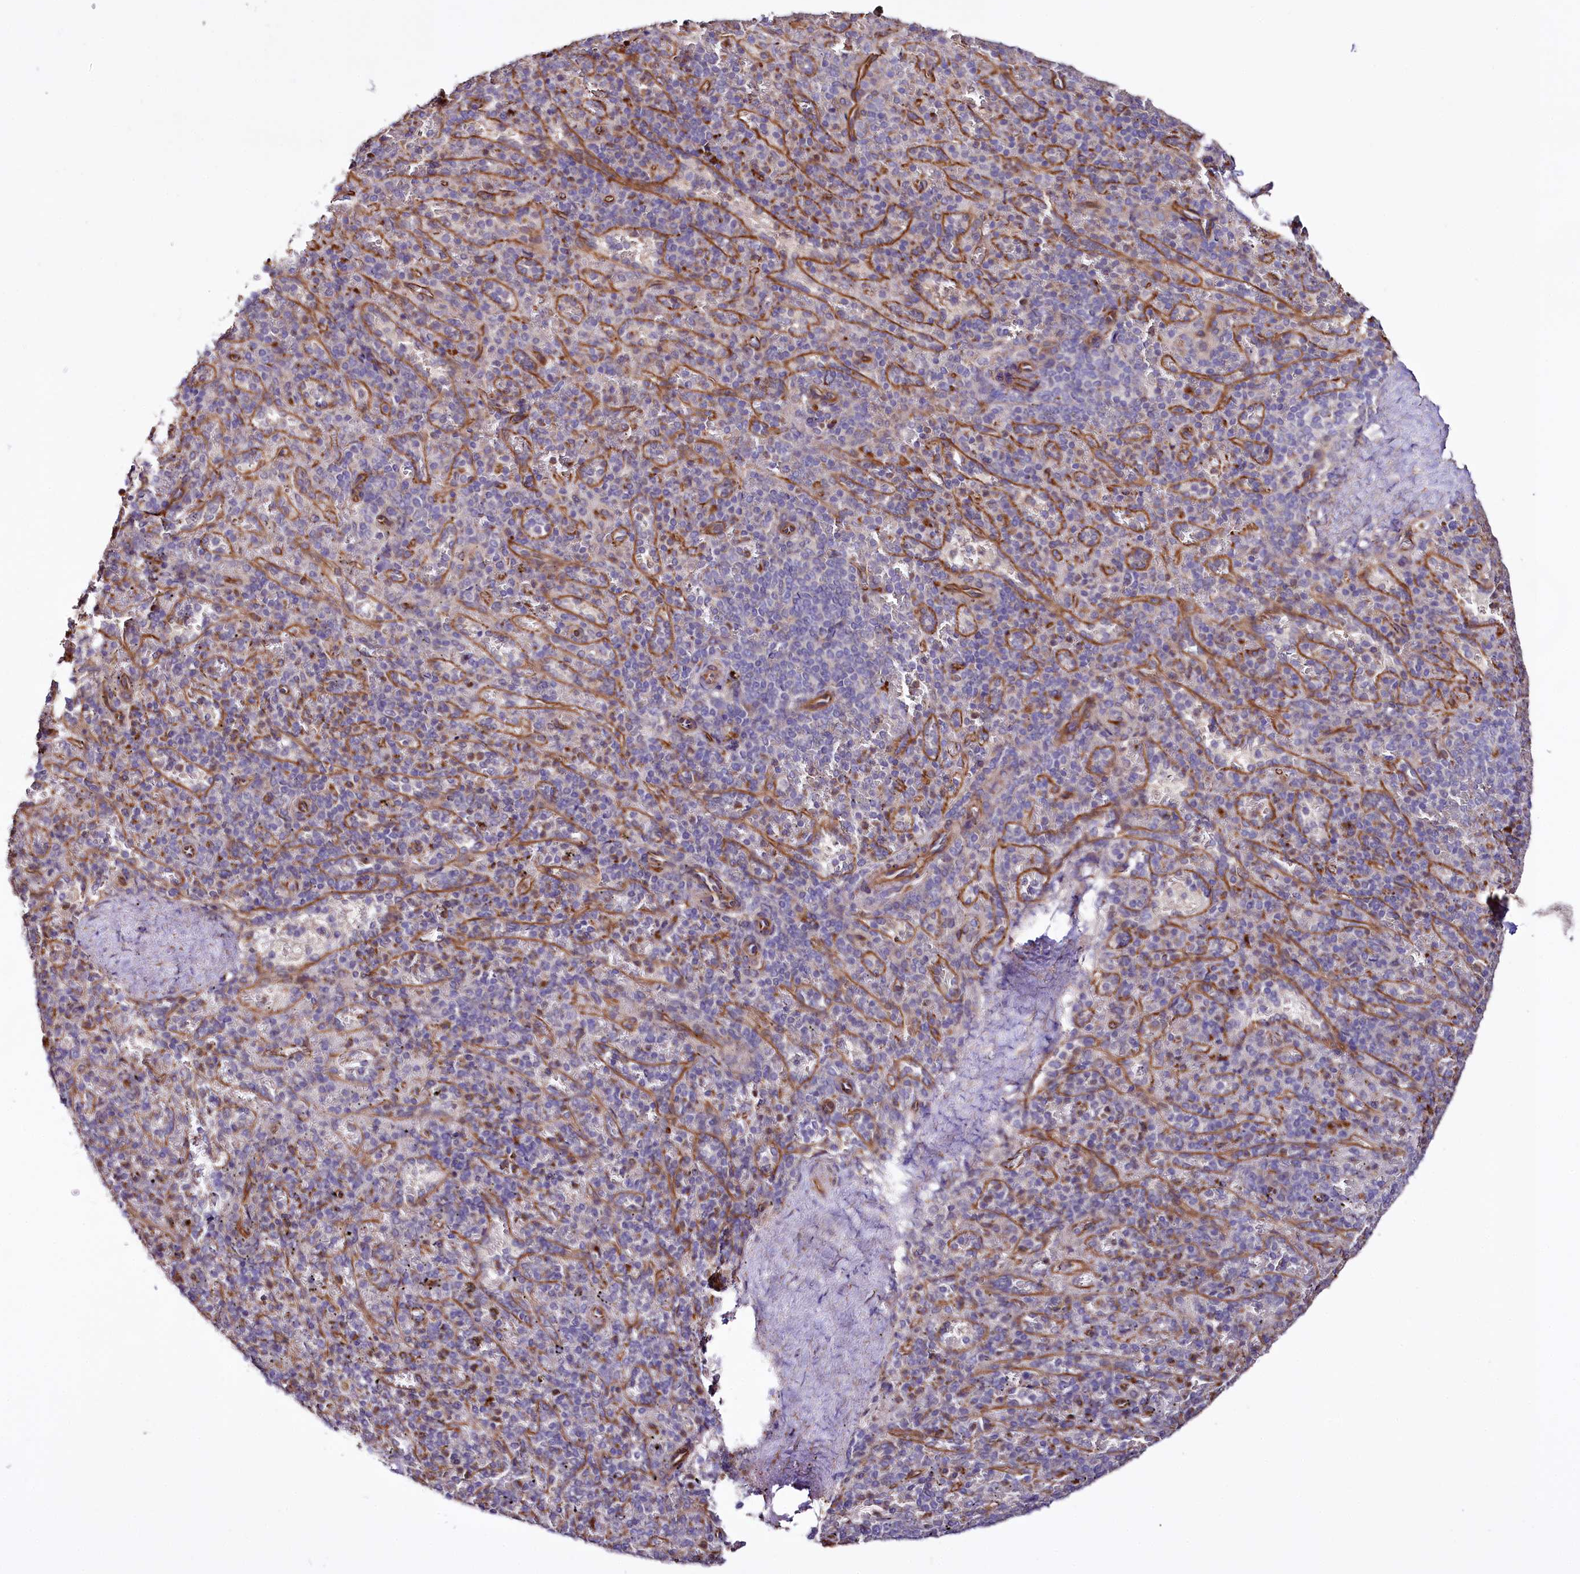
{"staining": {"intensity": "negative", "quantity": "none", "location": "none"}, "tissue": "spleen", "cell_type": "Cells in red pulp", "image_type": "normal", "snomed": [{"axis": "morphology", "description": "Normal tissue, NOS"}, {"axis": "topography", "description": "Spleen"}], "caption": "Immunohistochemistry (IHC) micrograph of normal spleen stained for a protein (brown), which reveals no staining in cells in red pulp. (Immunohistochemistry (IHC), brightfield microscopy, high magnification).", "gene": "TTC12", "patient": {"sex": "male", "age": 82}}